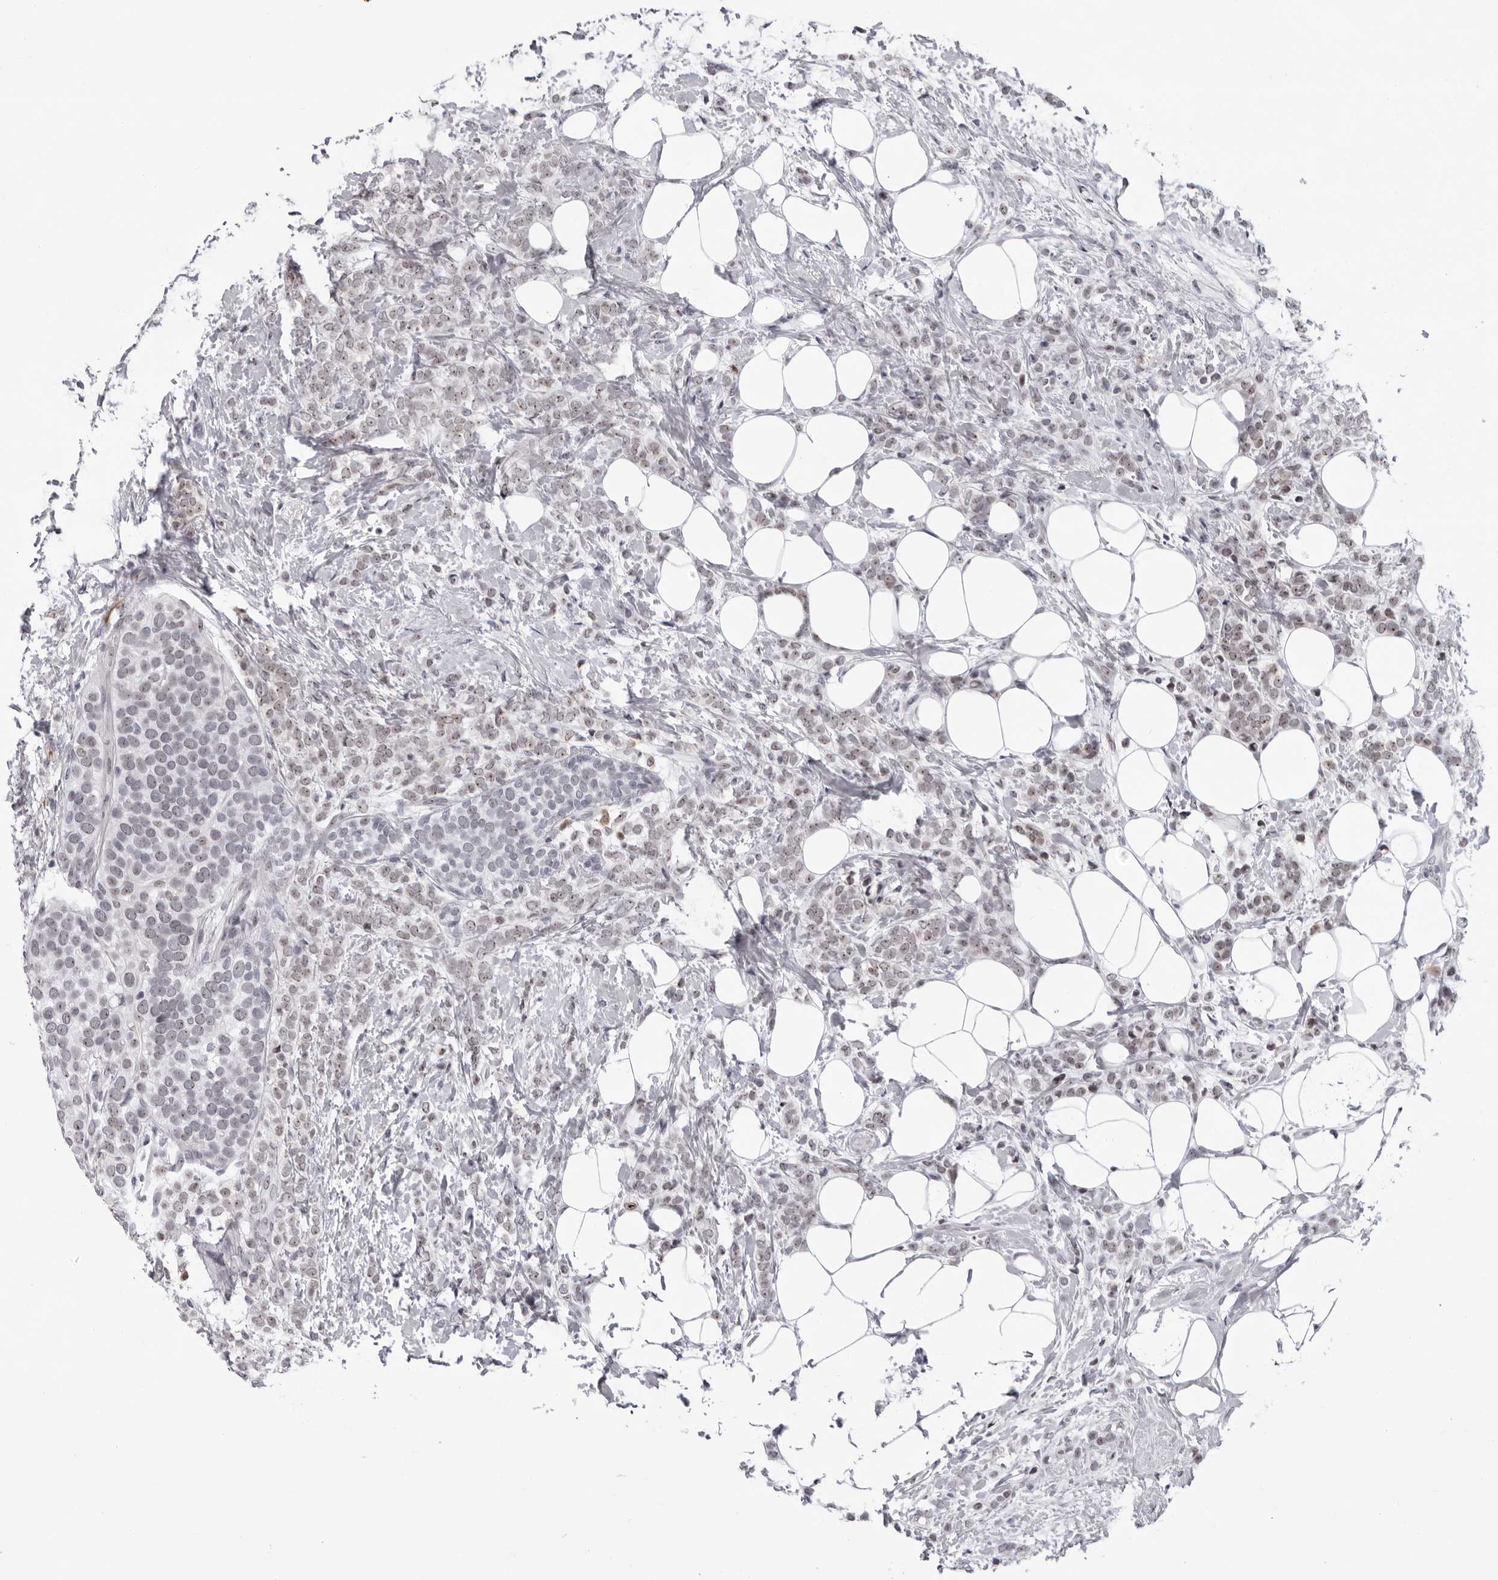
{"staining": {"intensity": "weak", "quantity": ">75%", "location": "nuclear"}, "tissue": "breast cancer", "cell_type": "Tumor cells", "image_type": "cancer", "snomed": [{"axis": "morphology", "description": "Lobular carcinoma"}, {"axis": "topography", "description": "Breast"}], "caption": "Immunohistochemical staining of human breast lobular carcinoma reveals low levels of weak nuclear protein positivity in about >75% of tumor cells.", "gene": "EXOSC10", "patient": {"sex": "female", "age": 50}}